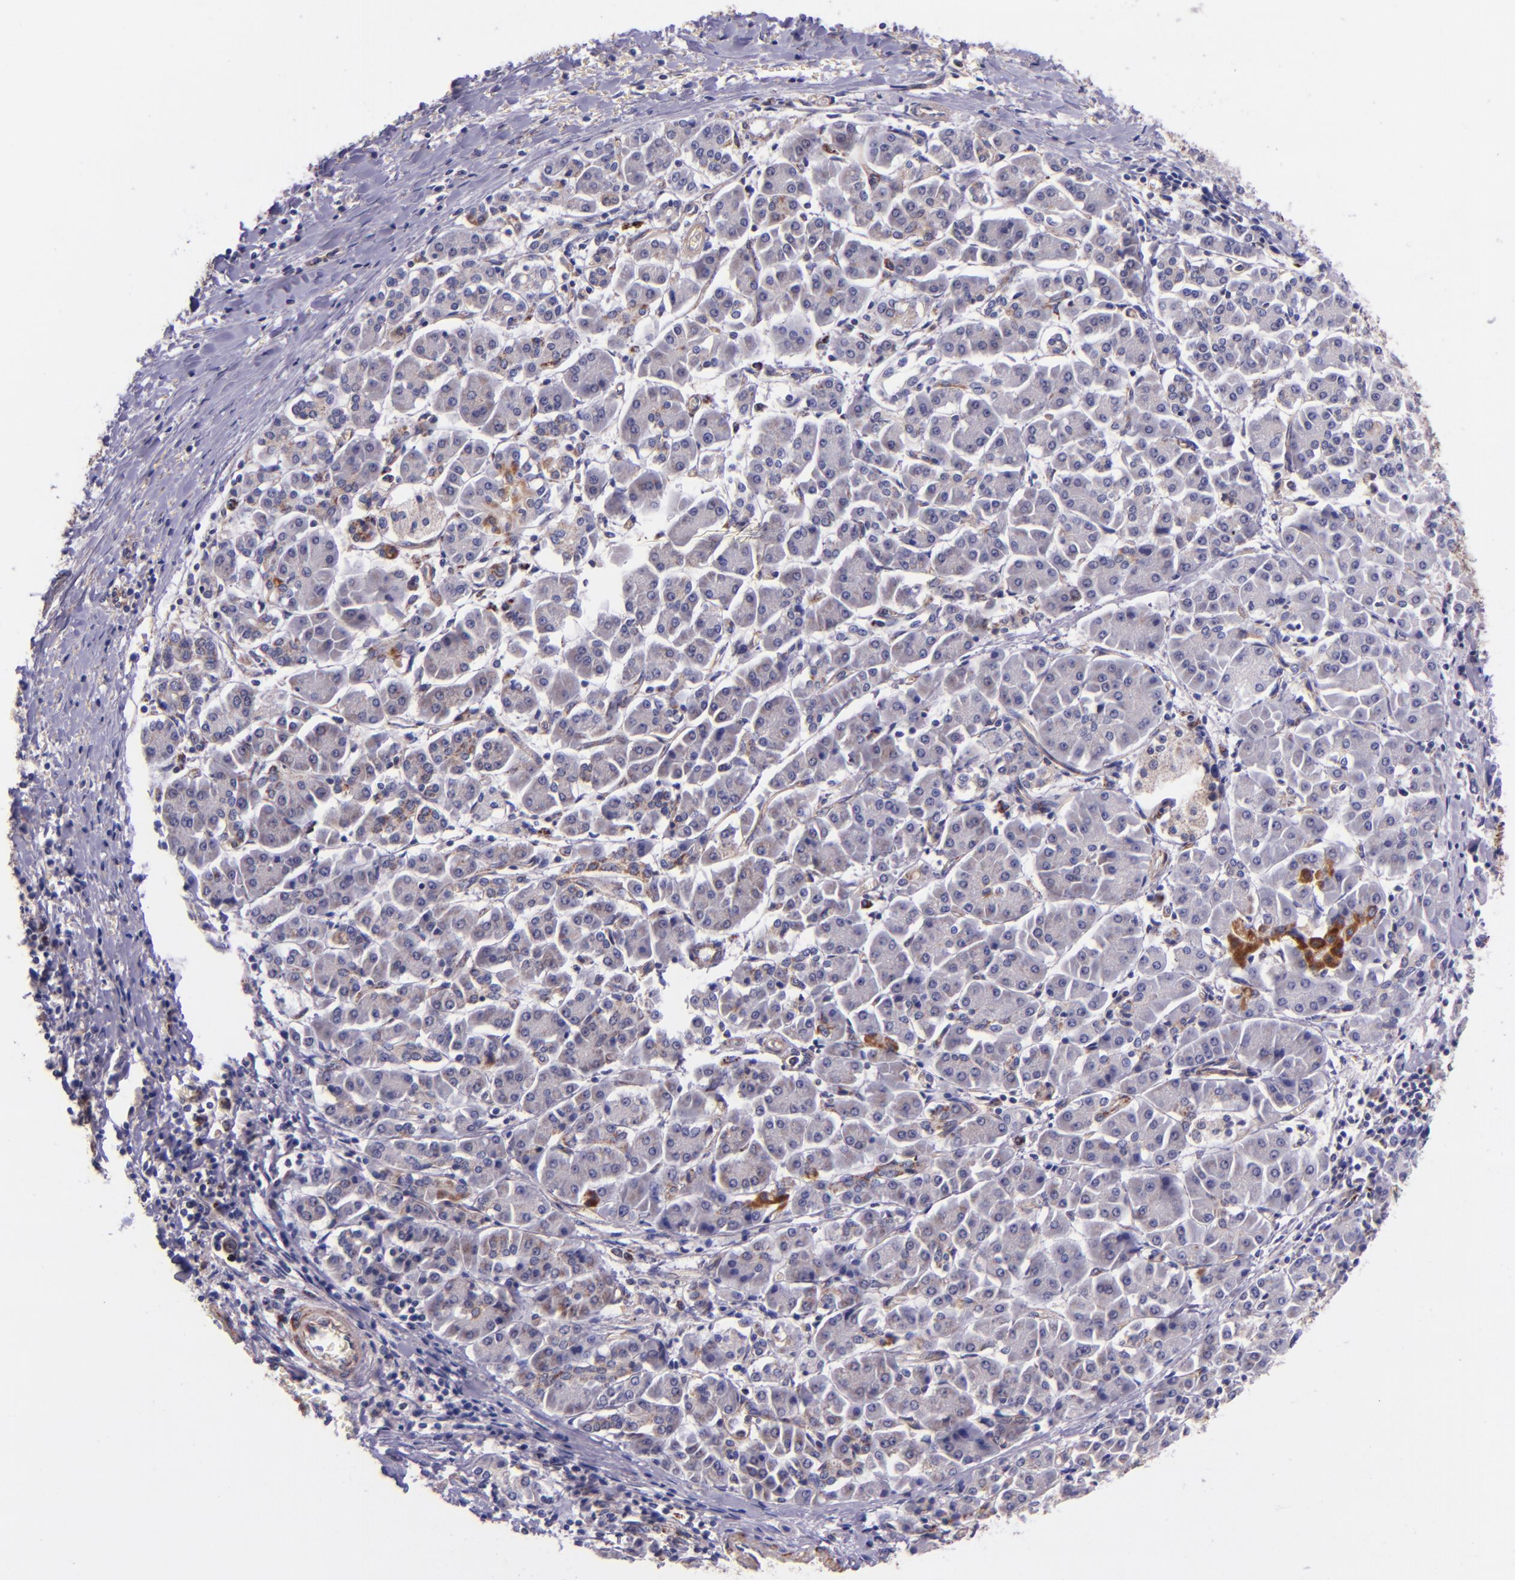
{"staining": {"intensity": "weak", "quantity": "<25%", "location": "cytoplasmic/membranous"}, "tissue": "pancreatic cancer", "cell_type": "Tumor cells", "image_type": "cancer", "snomed": [{"axis": "morphology", "description": "Adenocarcinoma, NOS"}, {"axis": "topography", "description": "Pancreas"}], "caption": "The immunohistochemistry histopathology image has no significant positivity in tumor cells of adenocarcinoma (pancreatic) tissue.", "gene": "IDH3G", "patient": {"sex": "female", "age": 57}}